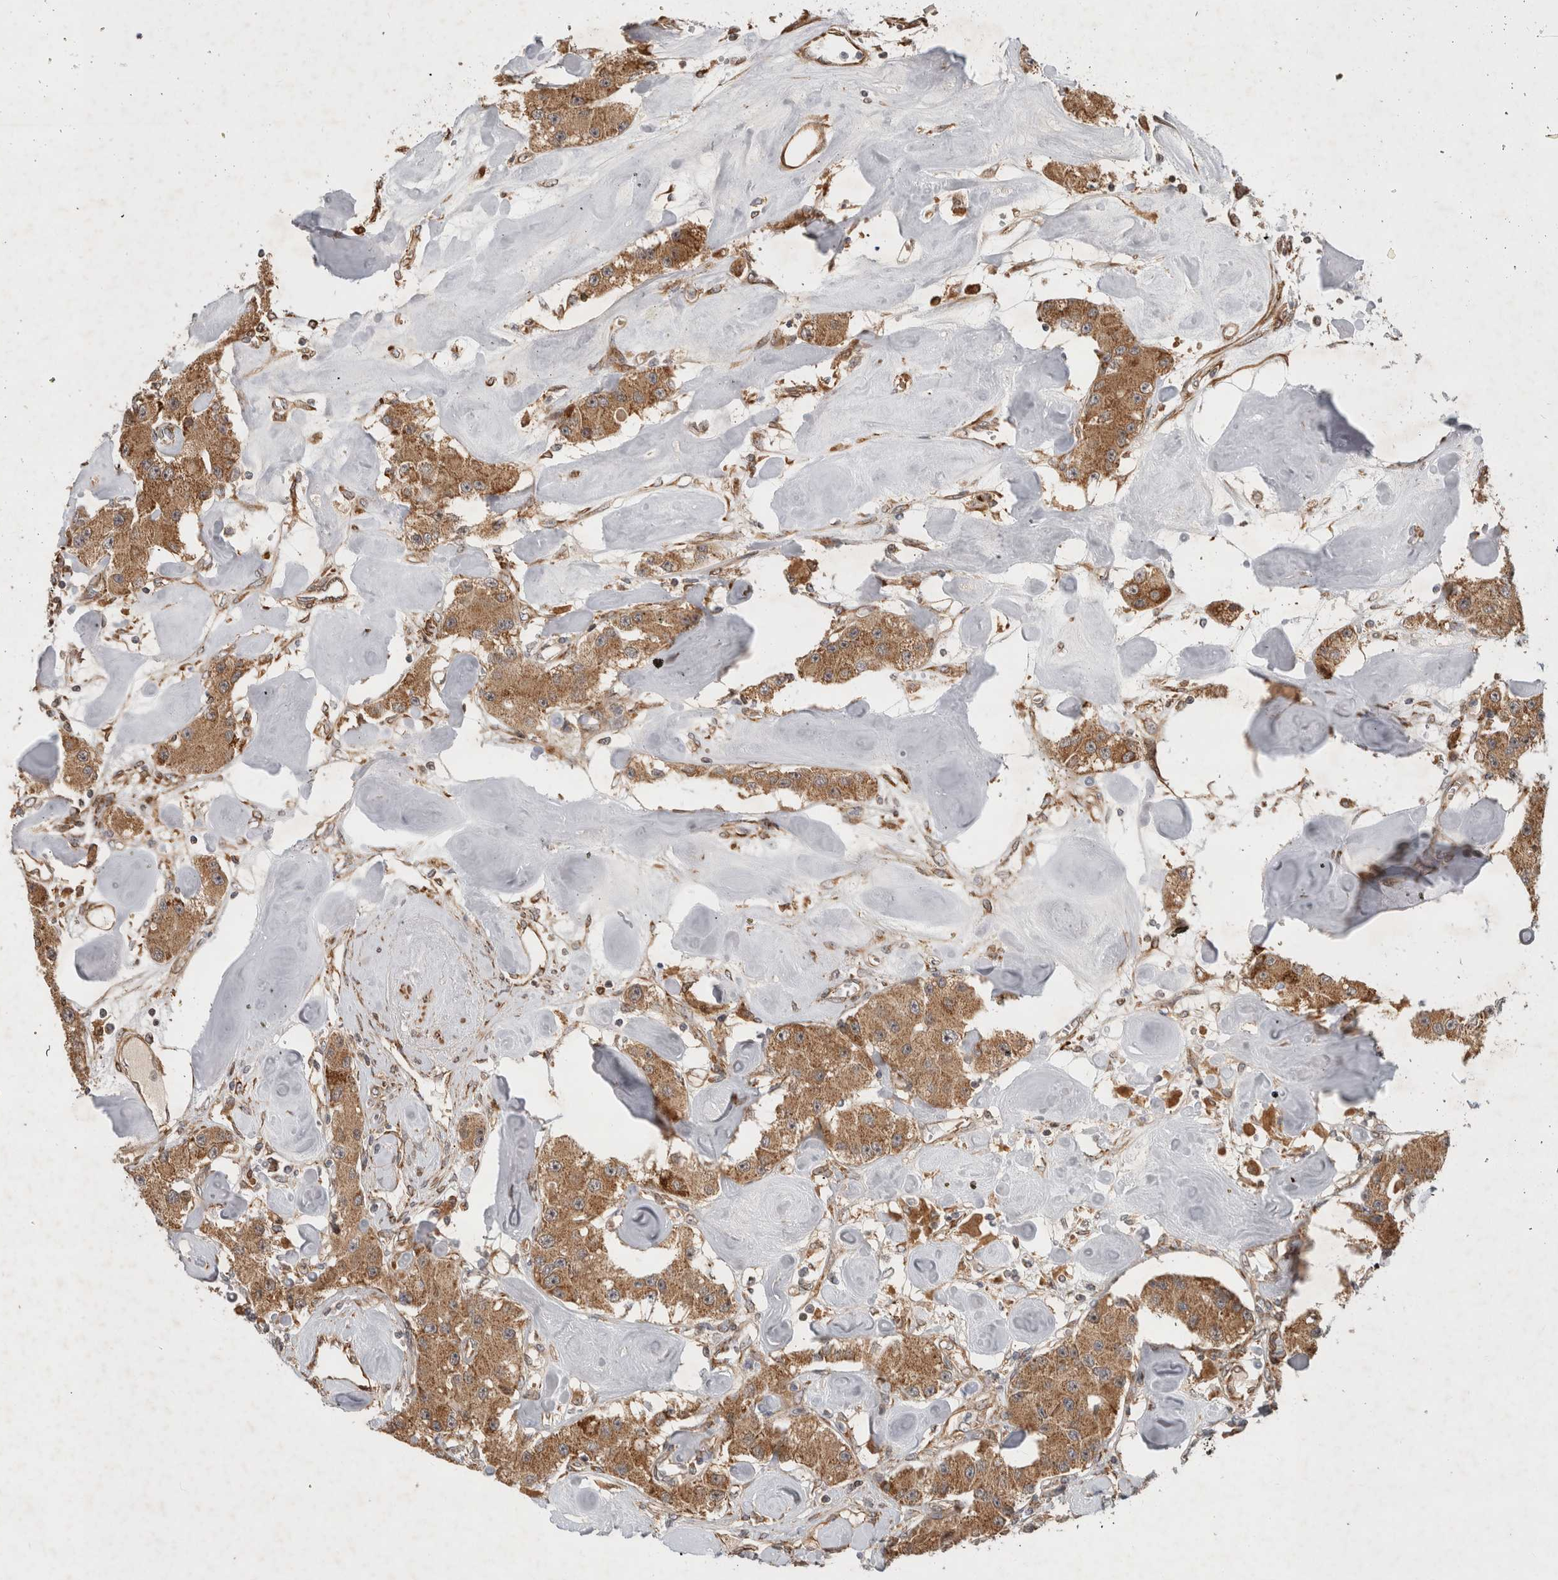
{"staining": {"intensity": "moderate", "quantity": ">75%", "location": "cytoplasmic/membranous"}, "tissue": "carcinoid", "cell_type": "Tumor cells", "image_type": "cancer", "snomed": [{"axis": "morphology", "description": "Carcinoid, malignant, NOS"}, {"axis": "topography", "description": "Pancreas"}], "caption": "High-power microscopy captured an IHC histopathology image of carcinoid (malignant), revealing moderate cytoplasmic/membranous expression in approximately >75% of tumor cells. (Brightfield microscopy of DAB IHC at high magnification).", "gene": "TUBD1", "patient": {"sex": "male", "age": 41}}